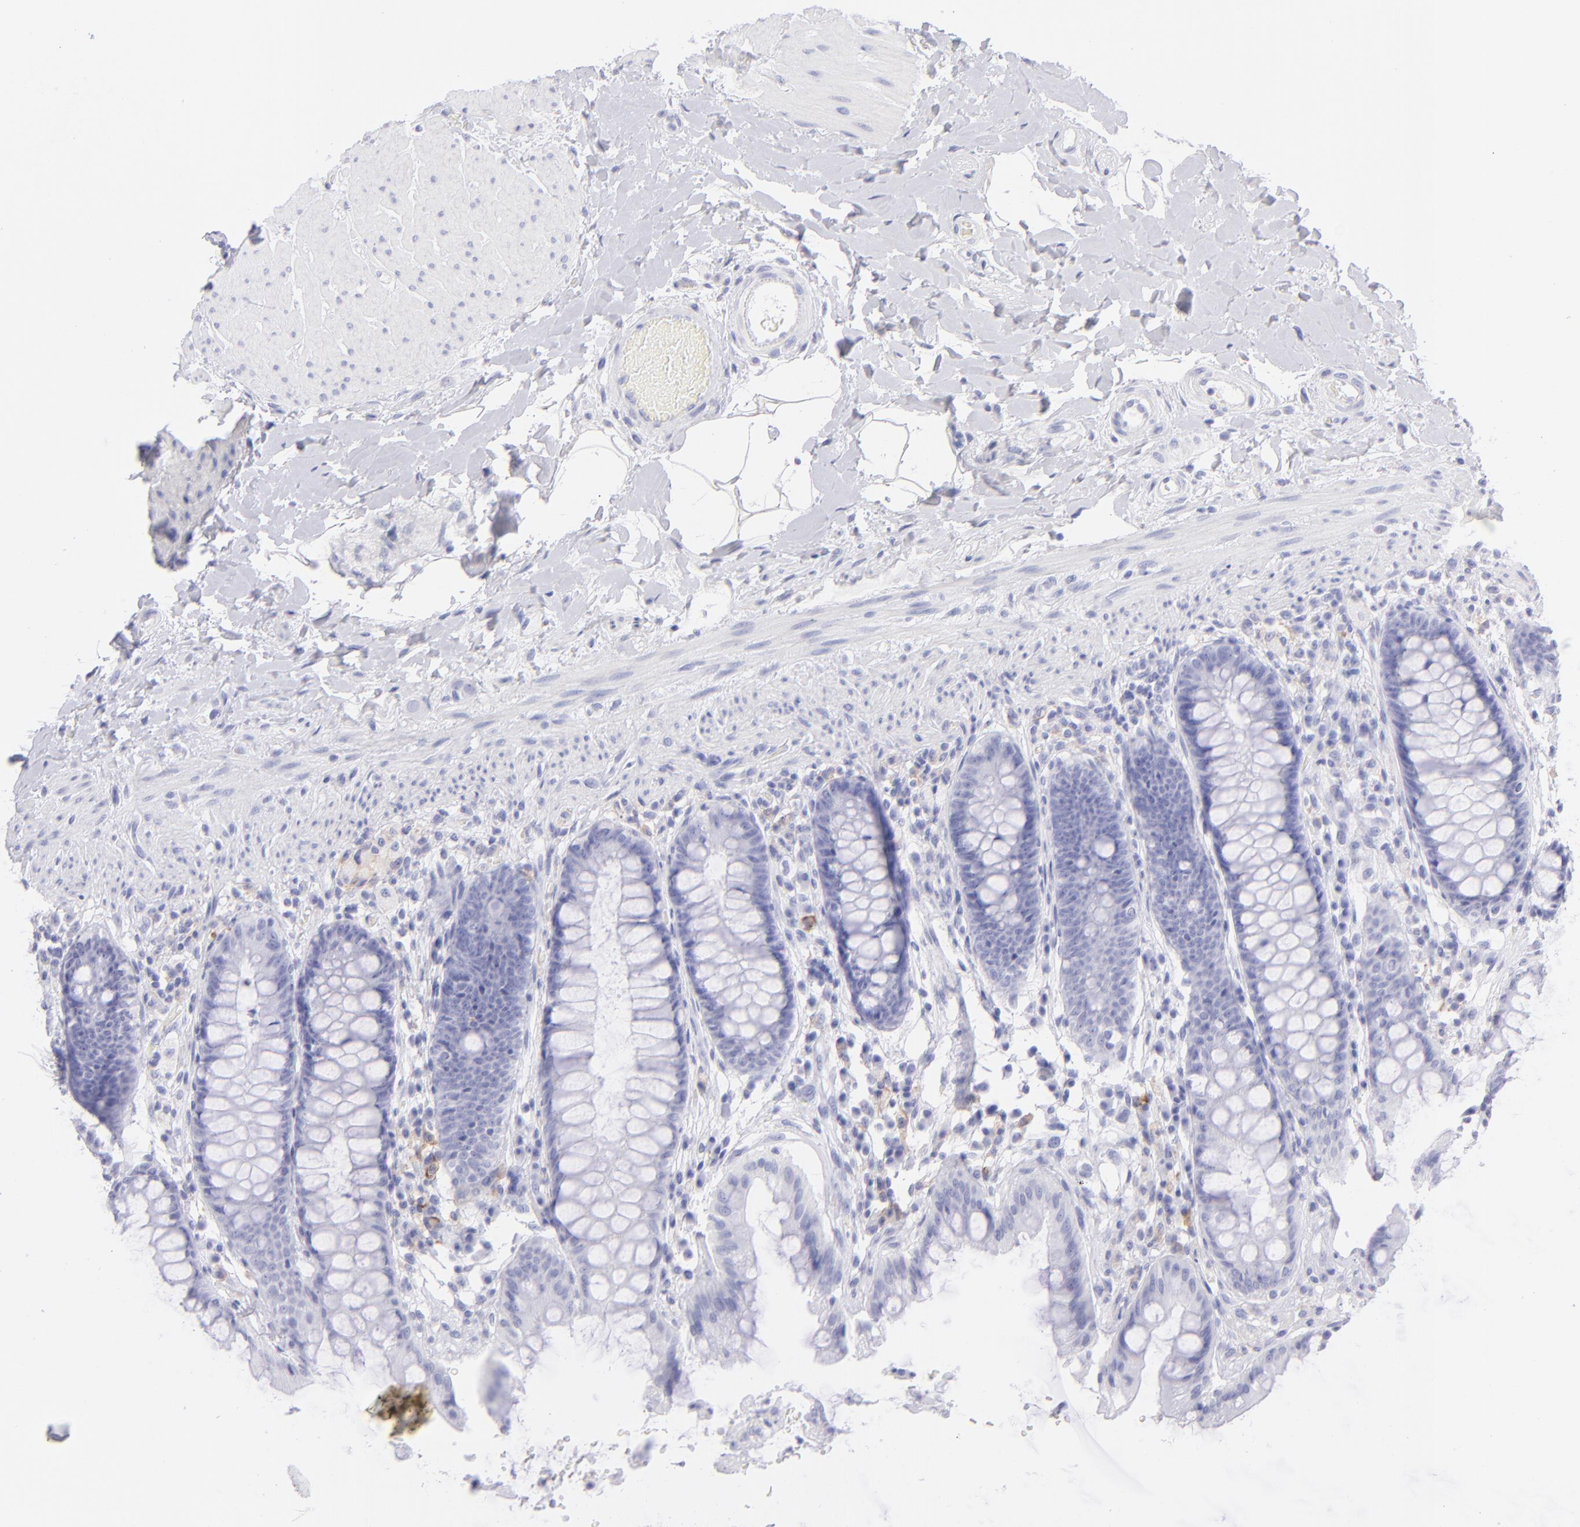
{"staining": {"intensity": "negative", "quantity": "none", "location": "none"}, "tissue": "rectum", "cell_type": "Glandular cells", "image_type": "normal", "snomed": [{"axis": "morphology", "description": "Normal tissue, NOS"}, {"axis": "topography", "description": "Rectum"}], "caption": "High magnification brightfield microscopy of normal rectum stained with DAB (3,3'-diaminobenzidine) (brown) and counterstained with hematoxylin (blue): glandular cells show no significant expression. (Immunohistochemistry (ihc), brightfield microscopy, high magnification).", "gene": "CD72", "patient": {"sex": "female", "age": 46}}